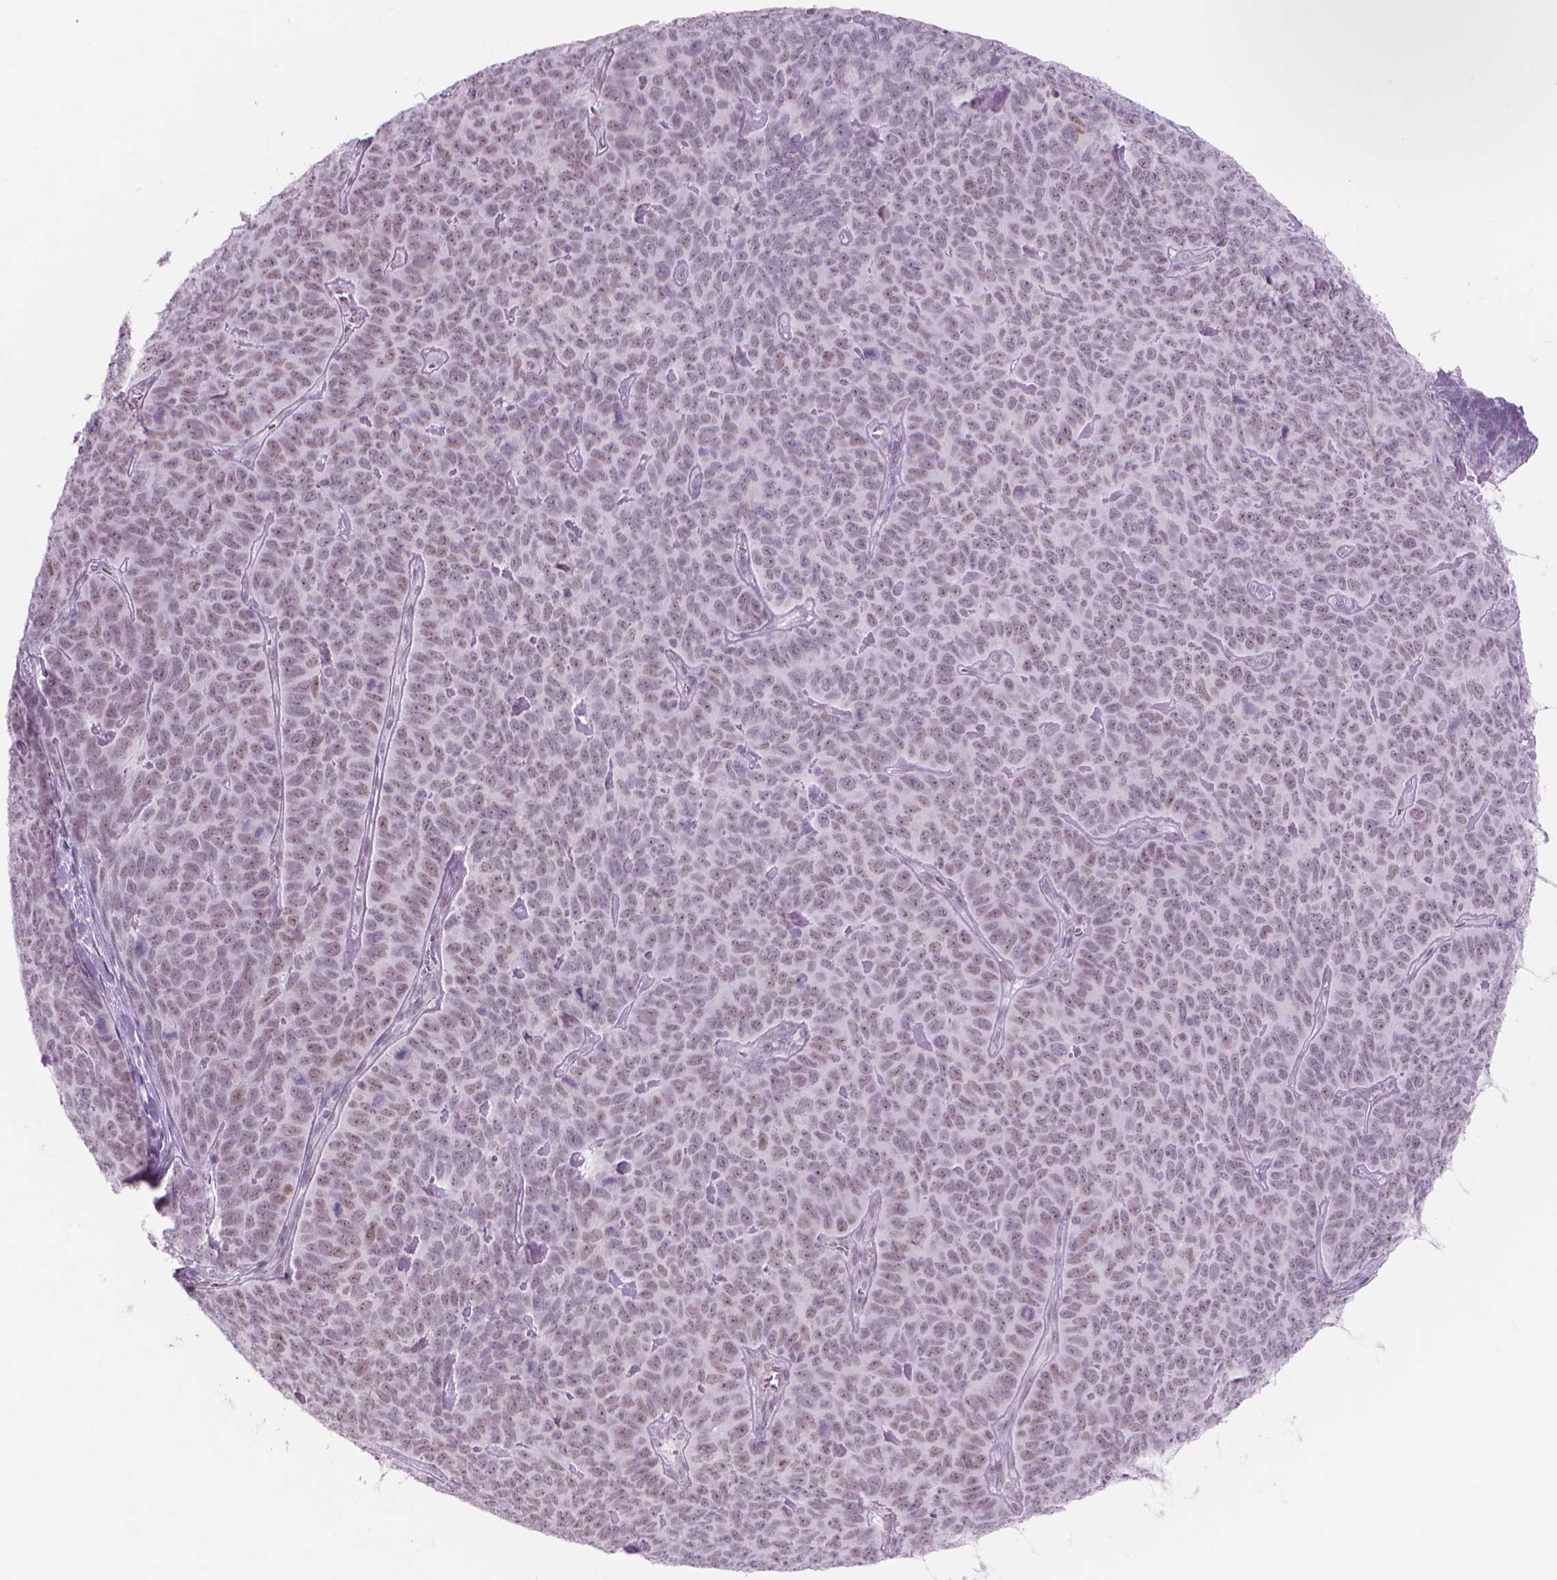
{"staining": {"intensity": "weak", "quantity": "25%-75%", "location": "nuclear"}, "tissue": "skin cancer", "cell_type": "Tumor cells", "image_type": "cancer", "snomed": [{"axis": "morphology", "description": "Squamous cell carcinoma, NOS"}, {"axis": "topography", "description": "Skin"}, {"axis": "topography", "description": "Anal"}], "caption": "A micrograph showing weak nuclear positivity in about 25%-75% of tumor cells in skin cancer (squamous cell carcinoma), as visualized by brown immunohistochemical staining.", "gene": "POLR3D", "patient": {"sex": "female", "age": 51}}